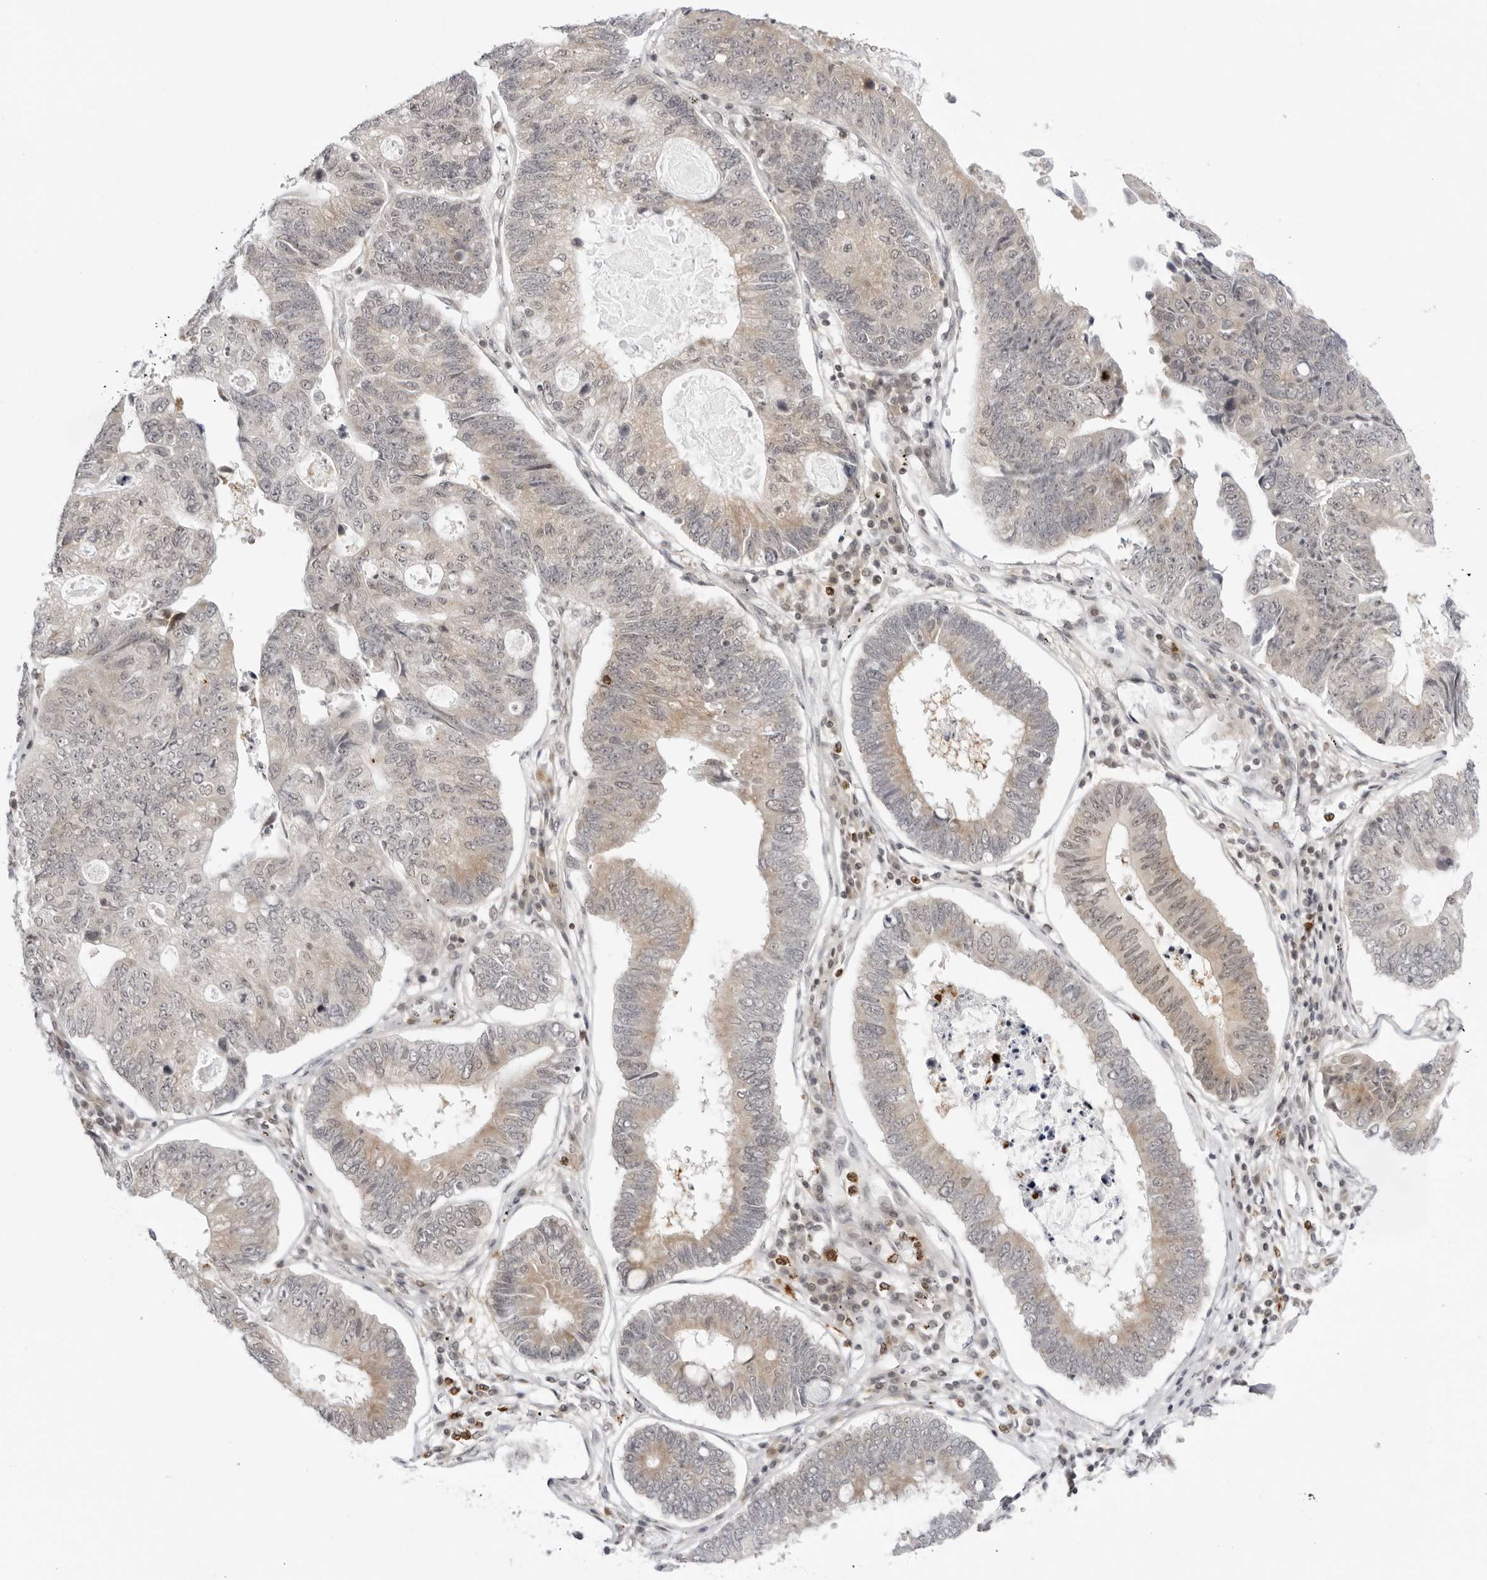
{"staining": {"intensity": "weak", "quantity": "25%-75%", "location": "cytoplasmic/membranous"}, "tissue": "stomach cancer", "cell_type": "Tumor cells", "image_type": "cancer", "snomed": [{"axis": "morphology", "description": "Adenocarcinoma, NOS"}, {"axis": "topography", "description": "Stomach"}], "caption": "Adenocarcinoma (stomach) stained with DAB immunohistochemistry (IHC) exhibits low levels of weak cytoplasmic/membranous positivity in approximately 25%-75% of tumor cells.", "gene": "PPP2R5C", "patient": {"sex": "male", "age": 59}}